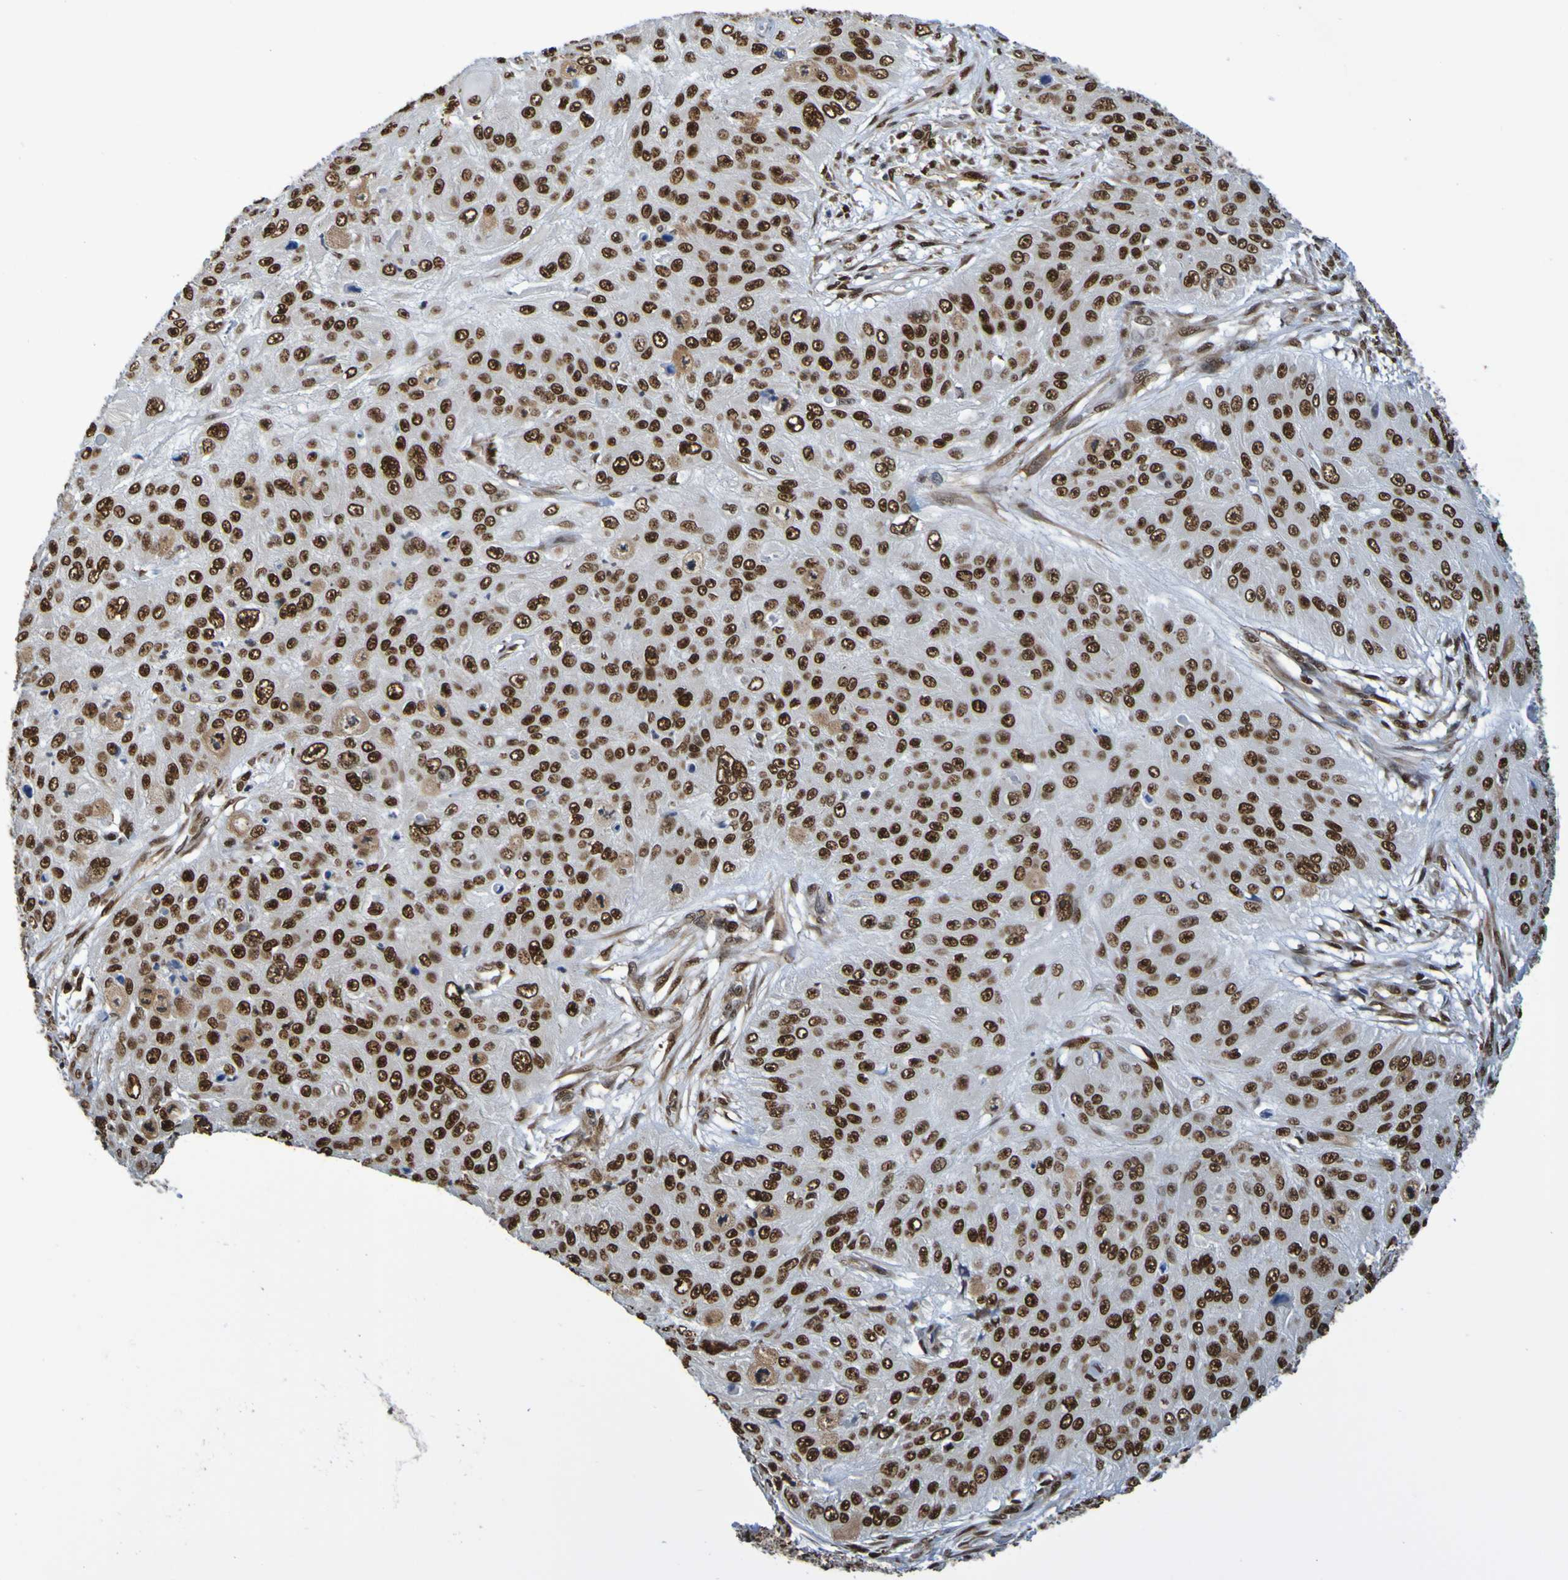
{"staining": {"intensity": "strong", "quantity": ">75%", "location": "nuclear"}, "tissue": "skin cancer", "cell_type": "Tumor cells", "image_type": "cancer", "snomed": [{"axis": "morphology", "description": "Squamous cell carcinoma, NOS"}, {"axis": "topography", "description": "Skin"}], "caption": "A high amount of strong nuclear positivity is seen in about >75% of tumor cells in skin cancer tissue.", "gene": "HDAC2", "patient": {"sex": "female", "age": 80}}